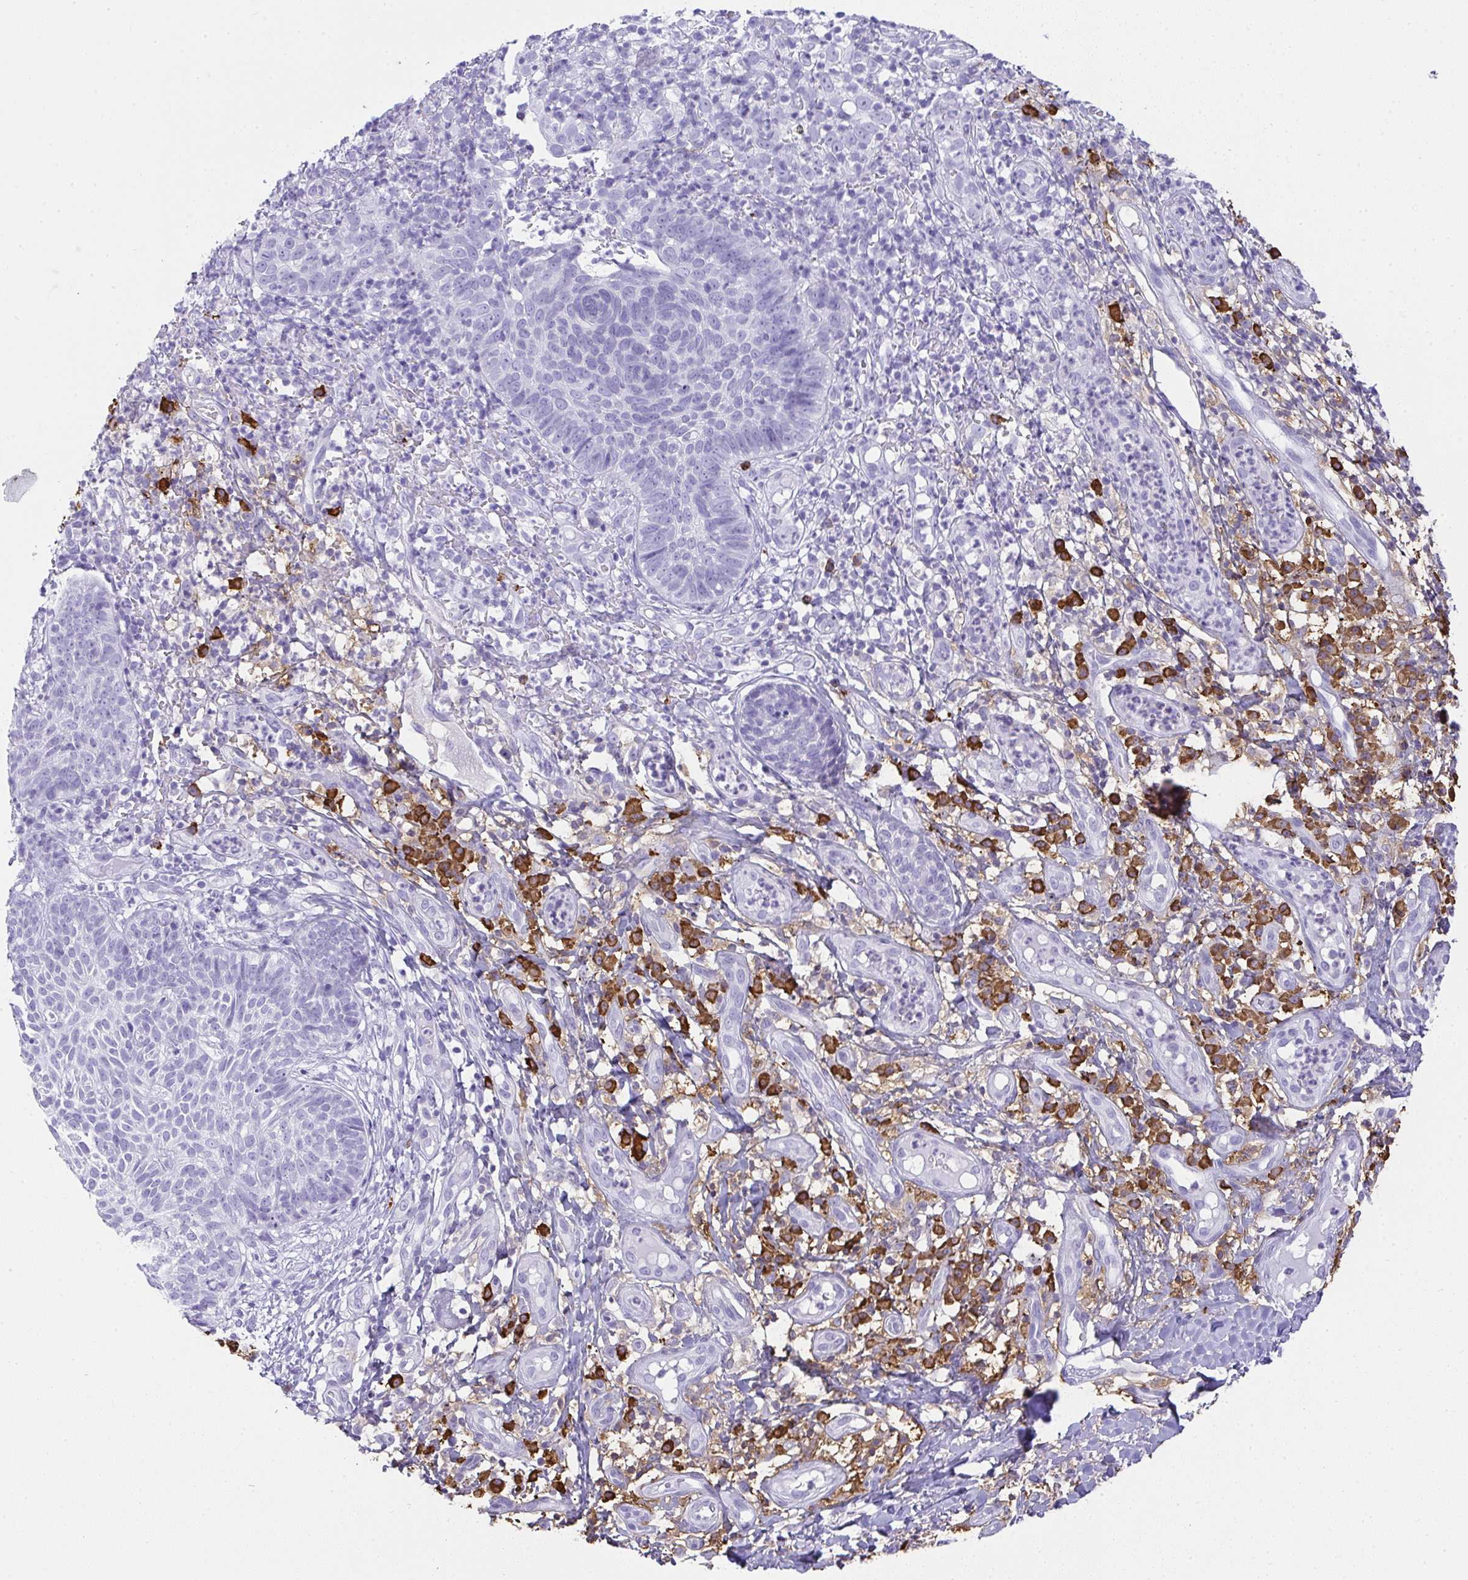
{"staining": {"intensity": "negative", "quantity": "none", "location": "none"}, "tissue": "skin cancer", "cell_type": "Tumor cells", "image_type": "cancer", "snomed": [{"axis": "morphology", "description": "Basal cell carcinoma"}, {"axis": "topography", "description": "Skin"}, {"axis": "topography", "description": "Skin of leg"}], "caption": "The image demonstrates no significant expression in tumor cells of skin cancer (basal cell carcinoma).", "gene": "CDADC1", "patient": {"sex": "female", "age": 87}}